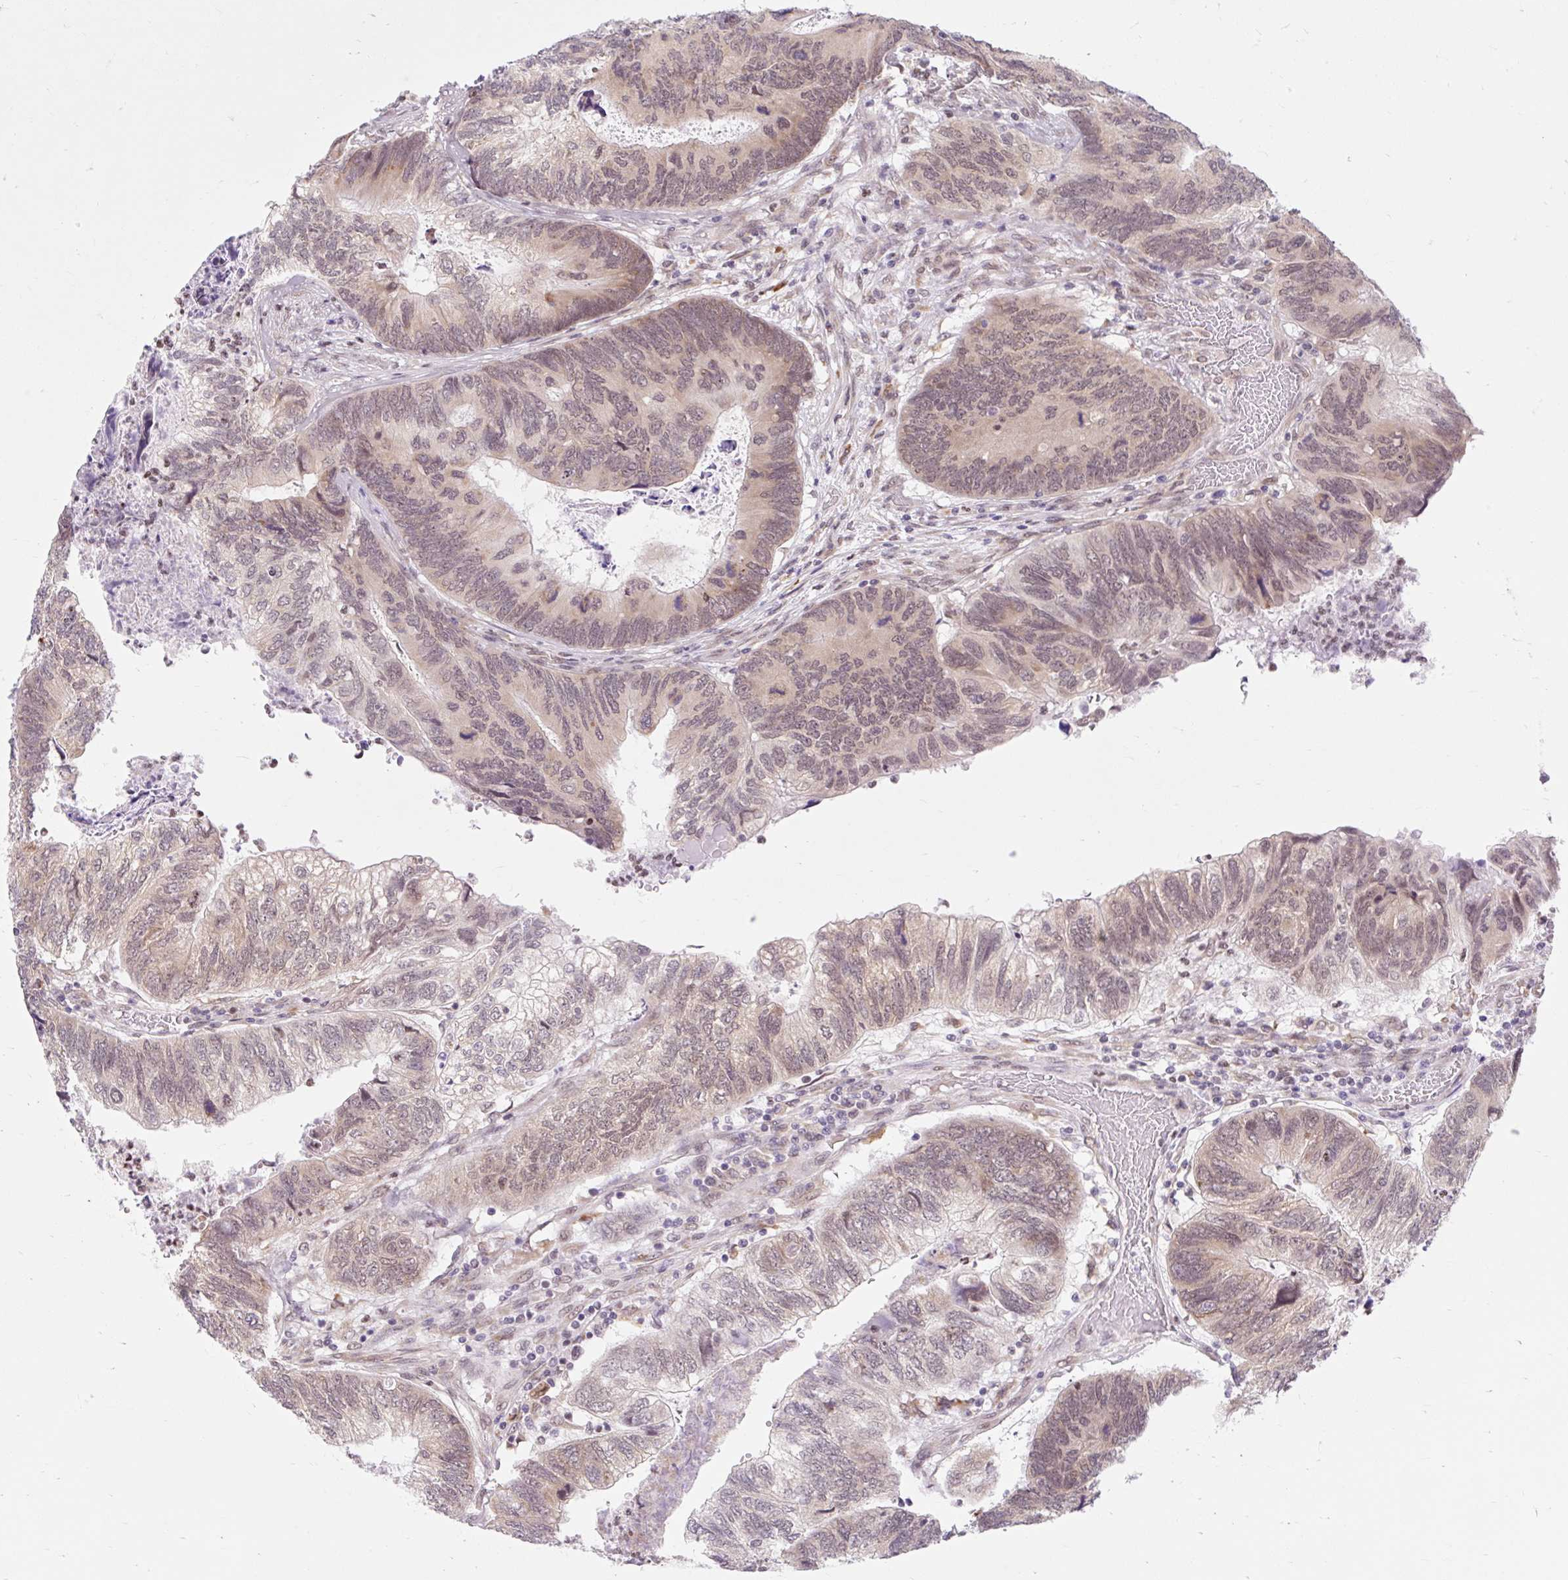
{"staining": {"intensity": "weak", "quantity": ">75%", "location": "cytoplasmic/membranous"}, "tissue": "colorectal cancer", "cell_type": "Tumor cells", "image_type": "cancer", "snomed": [{"axis": "morphology", "description": "Adenocarcinoma, NOS"}, {"axis": "topography", "description": "Colon"}], "caption": "This micrograph demonstrates colorectal cancer stained with immunohistochemistry (IHC) to label a protein in brown. The cytoplasmic/membranous of tumor cells show weak positivity for the protein. Nuclei are counter-stained blue.", "gene": "SRSF10", "patient": {"sex": "female", "age": 67}}